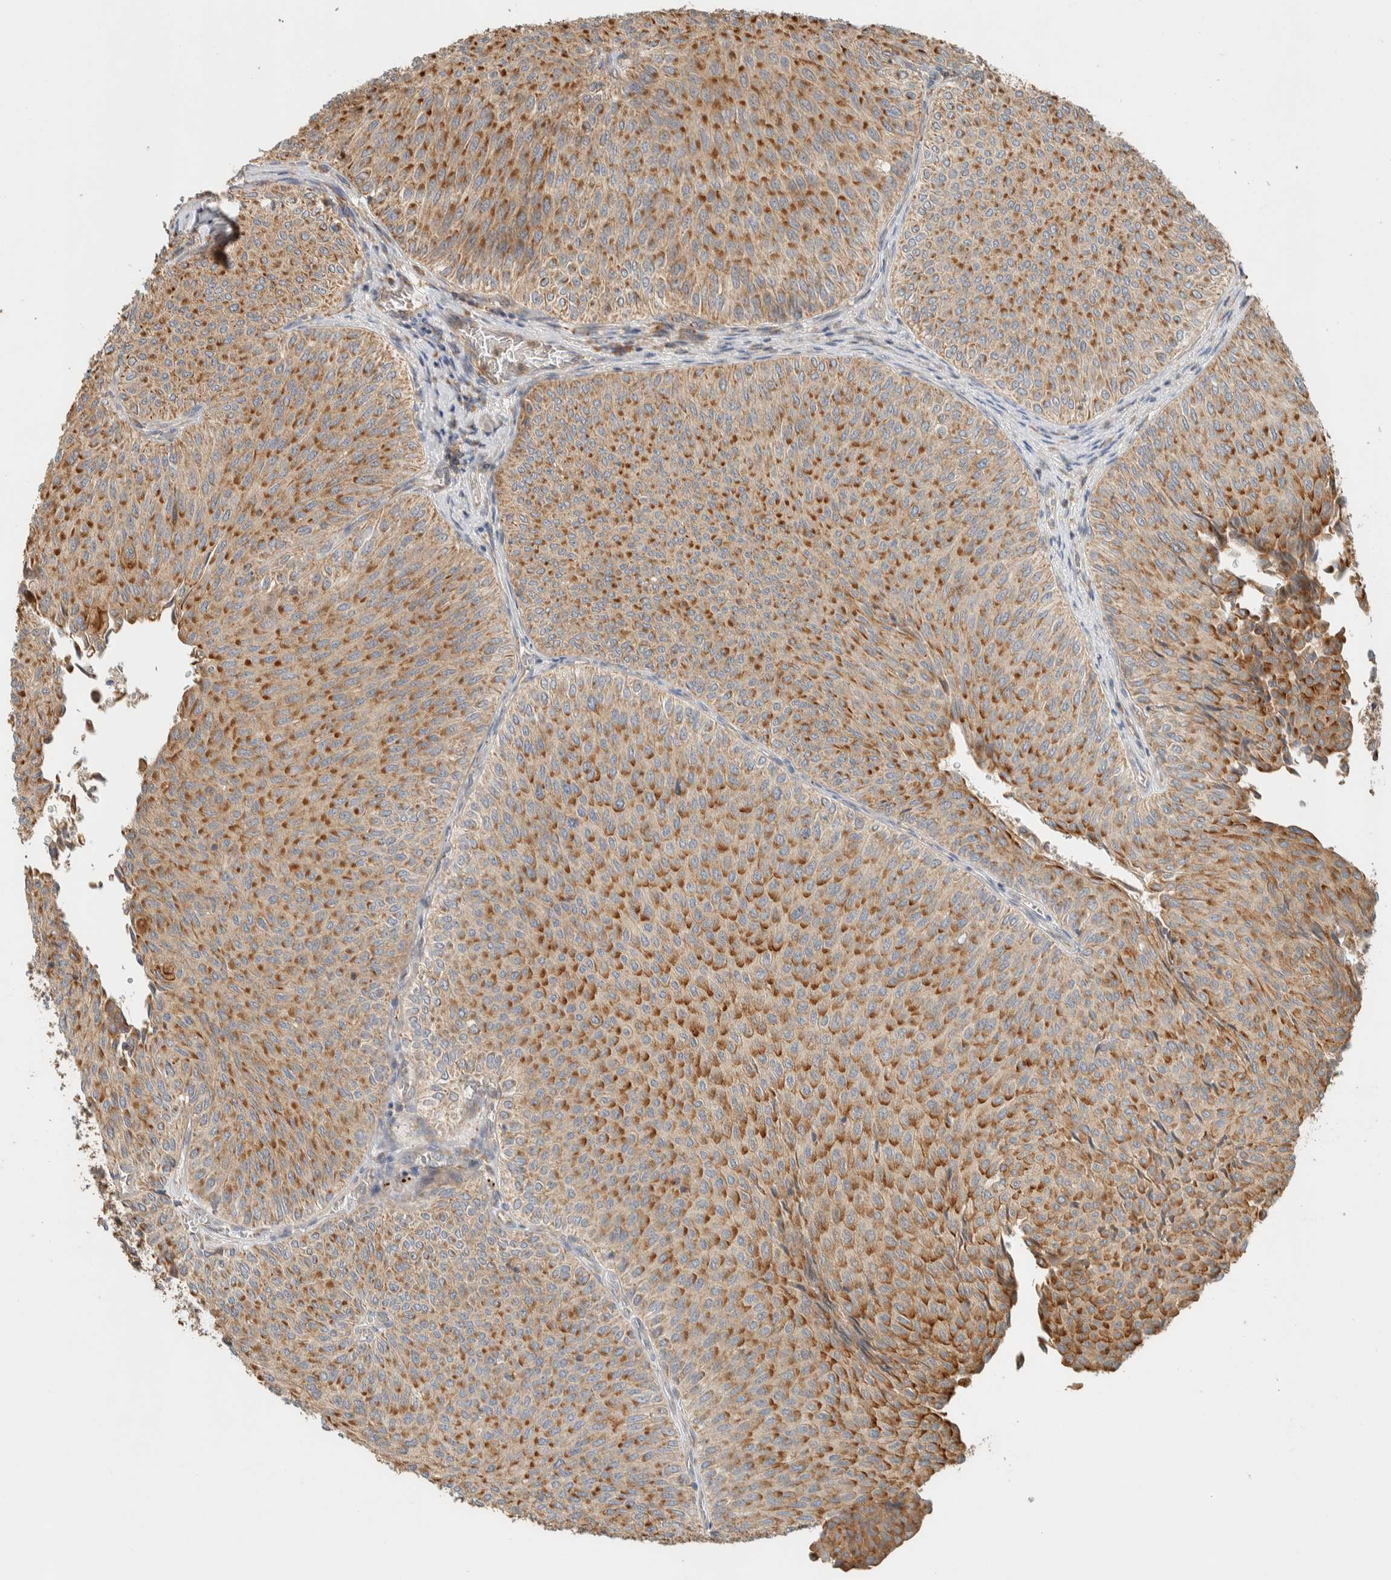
{"staining": {"intensity": "strong", "quantity": ">75%", "location": "cytoplasmic/membranous"}, "tissue": "urothelial cancer", "cell_type": "Tumor cells", "image_type": "cancer", "snomed": [{"axis": "morphology", "description": "Urothelial carcinoma, Low grade"}, {"axis": "topography", "description": "Urinary bladder"}], "caption": "This histopathology image reveals immunohistochemistry (IHC) staining of urothelial carcinoma (low-grade), with high strong cytoplasmic/membranous staining in about >75% of tumor cells.", "gene": "RAB11FIP1", "patient": {"sex": "male", "age": 78}}